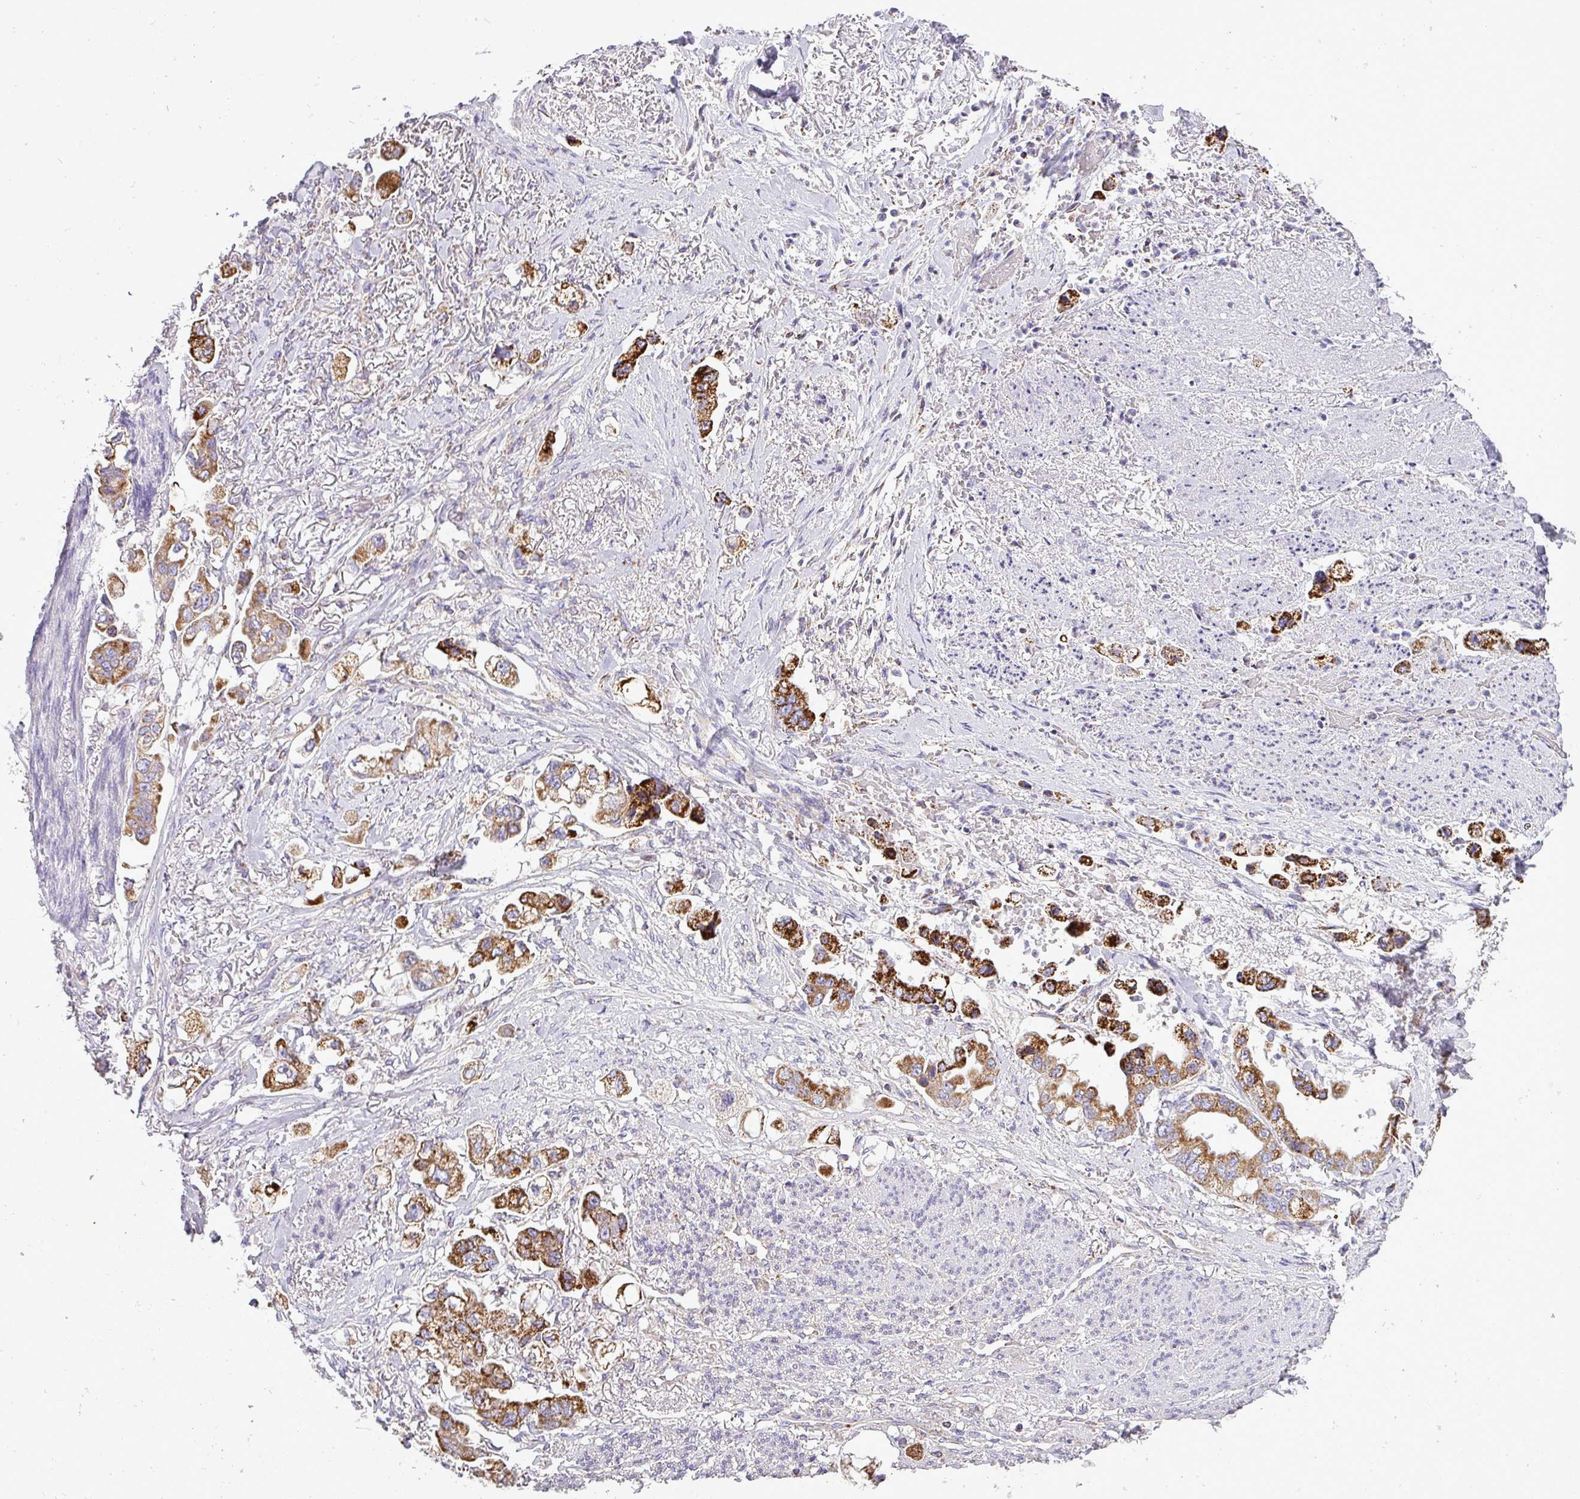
{"staining": {"intensity": "strong", "quantity": ">75%", "location": "cytoplasmic/membranous"}, "tissue": "stomach cancer", "cell_type": "Tumor cells", "image_type": "cancer", "snomed": [{"axis": "morphology", "description": "Adenocarcinoma, NOS"}, {"axis": "topography", "description": "Stomach"}], "caption": "The histopathology image exhibits immunohistochemical staining of stomach adenocarcinoma. There is strong cytoplasmic/membranous positivity is seen in approximately >75% of tumor cells.", "gene": "ZNF81", "patient": {"sex": "male", "age": 62}}